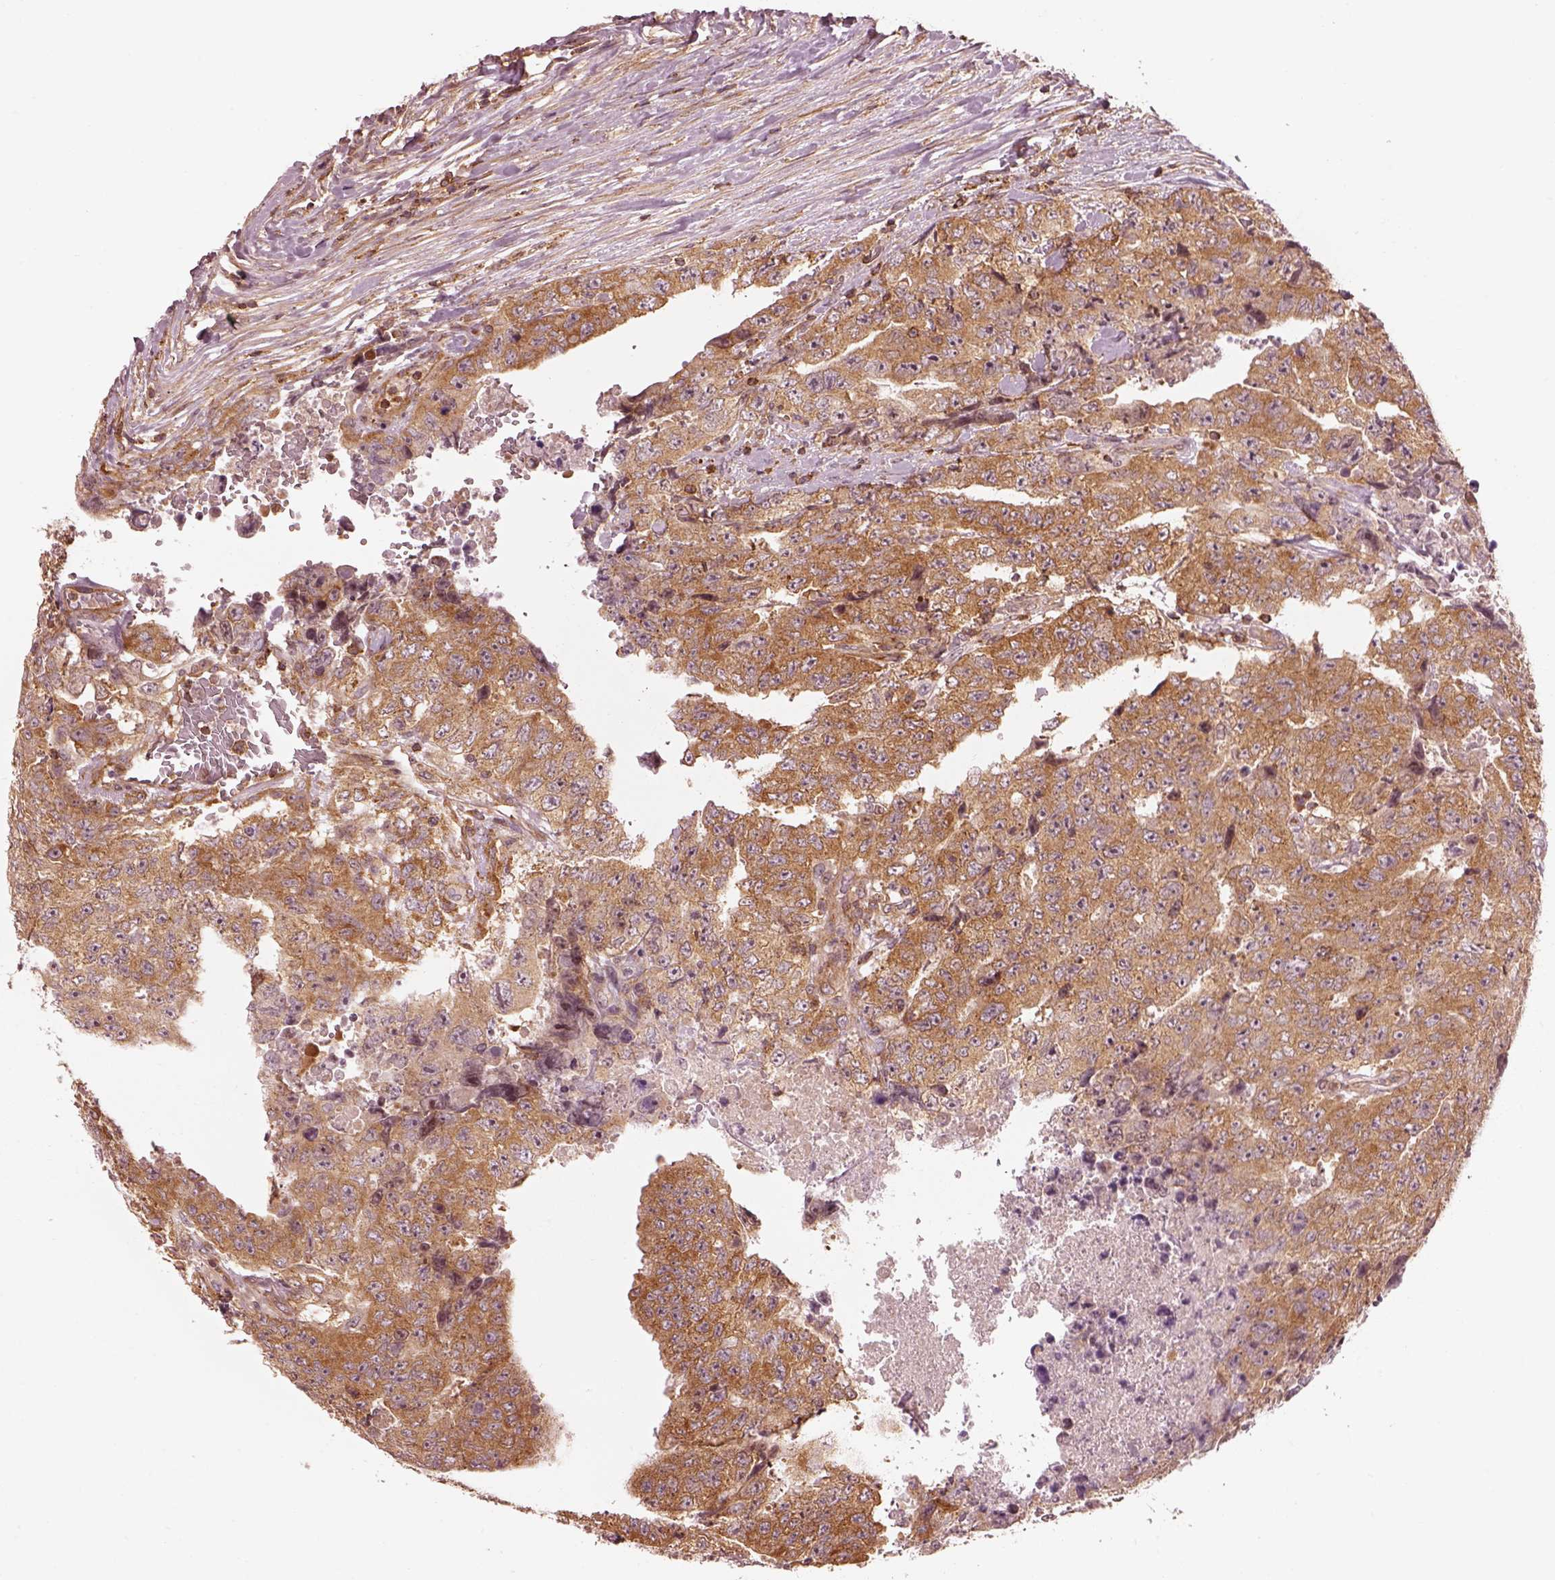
{"staining": {"intensity": "moderate", "quantity": ">75%", "location": "cytoplasmic/membranous"}, "tissue": "testis cancer", "cell_type": "Tumor cells", "image_type": "cancer", "snomed": [{"axis": "morphology", "description": "Carcinoma, Embryonal, NOS"}, {"axis": "topography", "description": "Testis"}], "caption": "Immunohistochemistry (IHC) of human testis embryonal carcinoma demonstrates medium levels of moderate cytoplasmic/membranous staining in approximately >75% of tumor cells.", "gene": "LSM14A", "patient": {"sex": "male", "age": 24}}